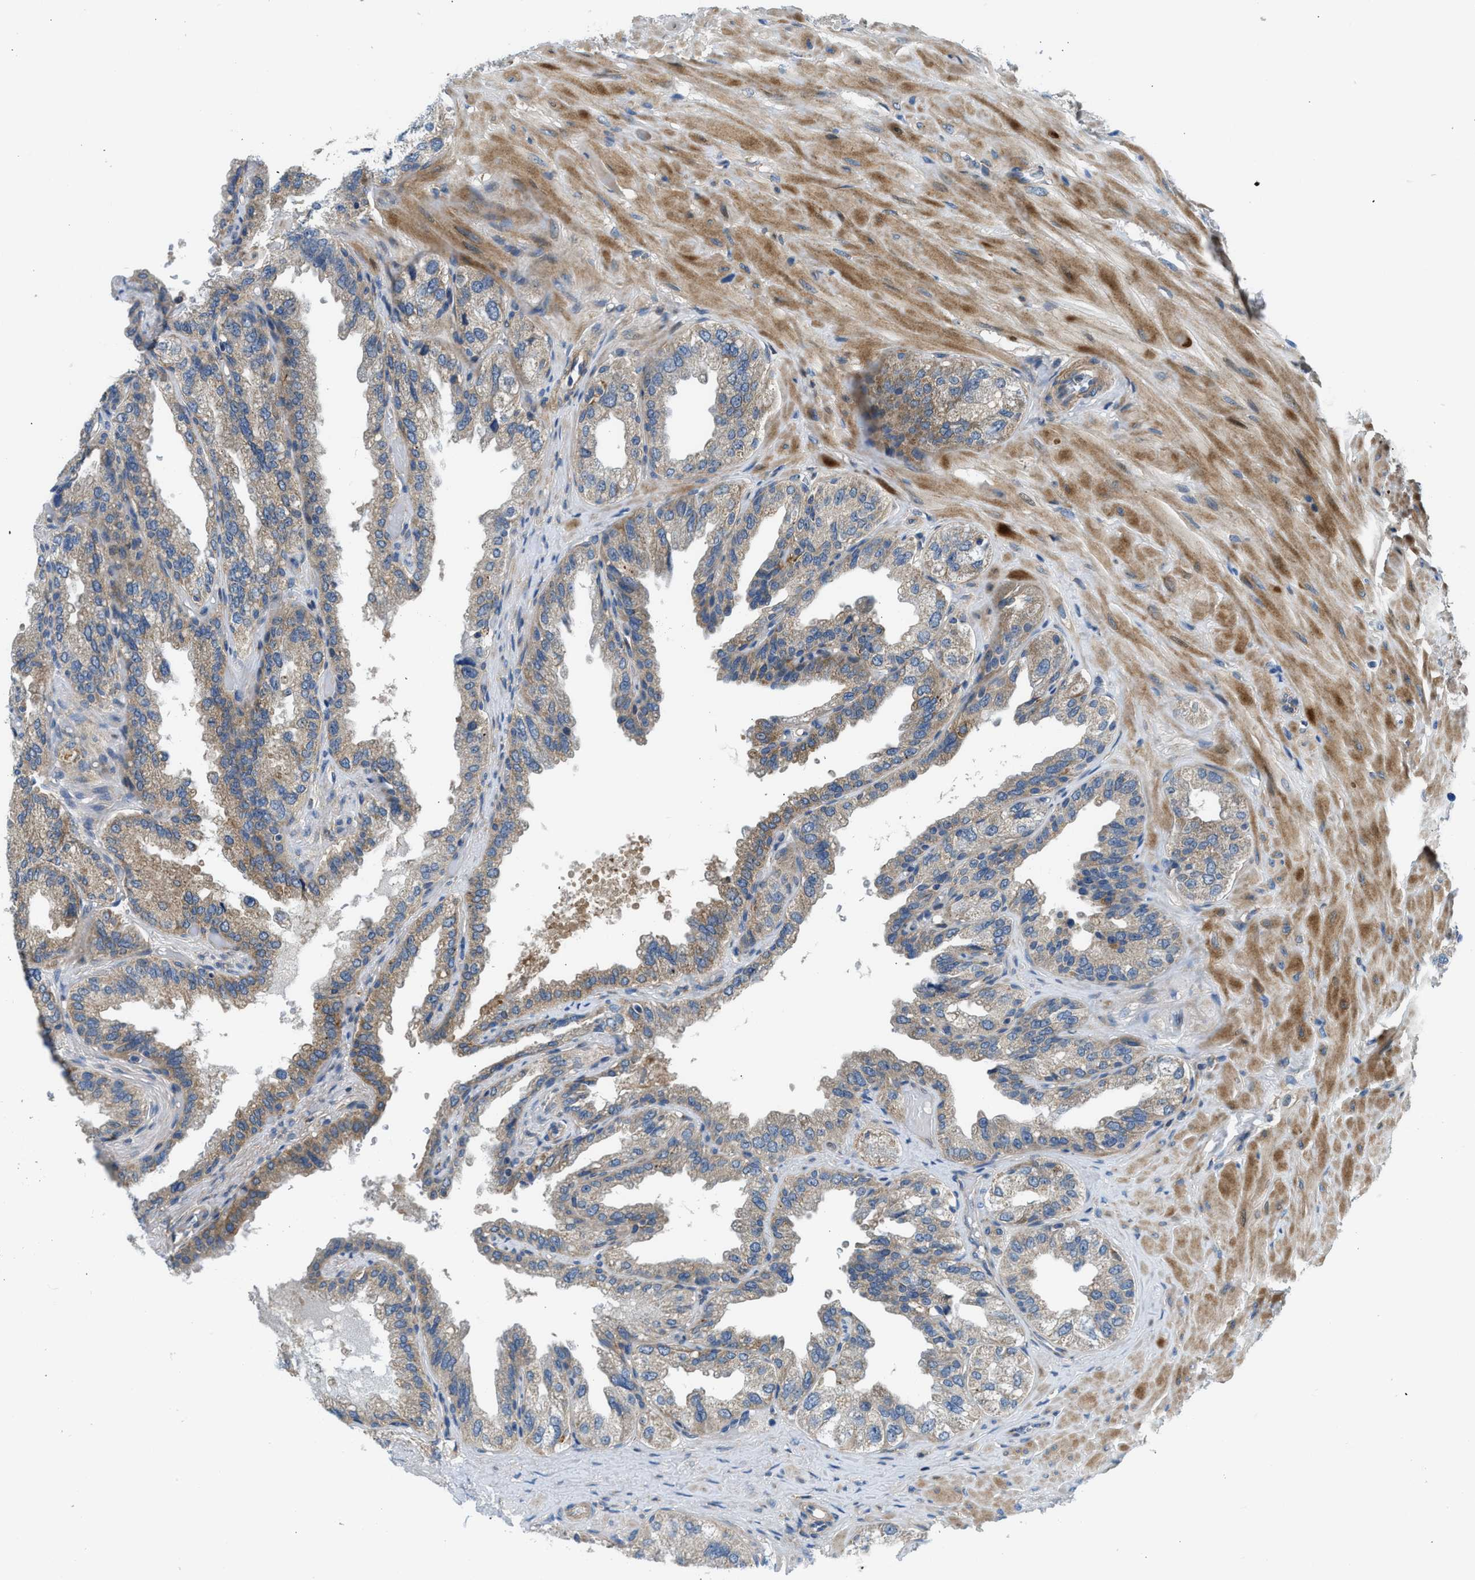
{"staining": {"intensity": "moderate", "quantity": ">75%", "location": "cytoplasmic/membranous"}, "tissue": "seminal vesicle", "cell_type": "Glandular cells", "image_type": "normal", "snomed": [{"axis": "morphology", "description": "Normal tissue, NOS"}, {"axis": "topography", "description": "Seminal veicle"}], "caption": "The immunohistochemical stain labels moderate cytoplasmic/membranous staining in glandular cells of unremarkable seminal vesicle.", "gene": "LPIN2", "patient": {"sex": "male", "age": 68}}